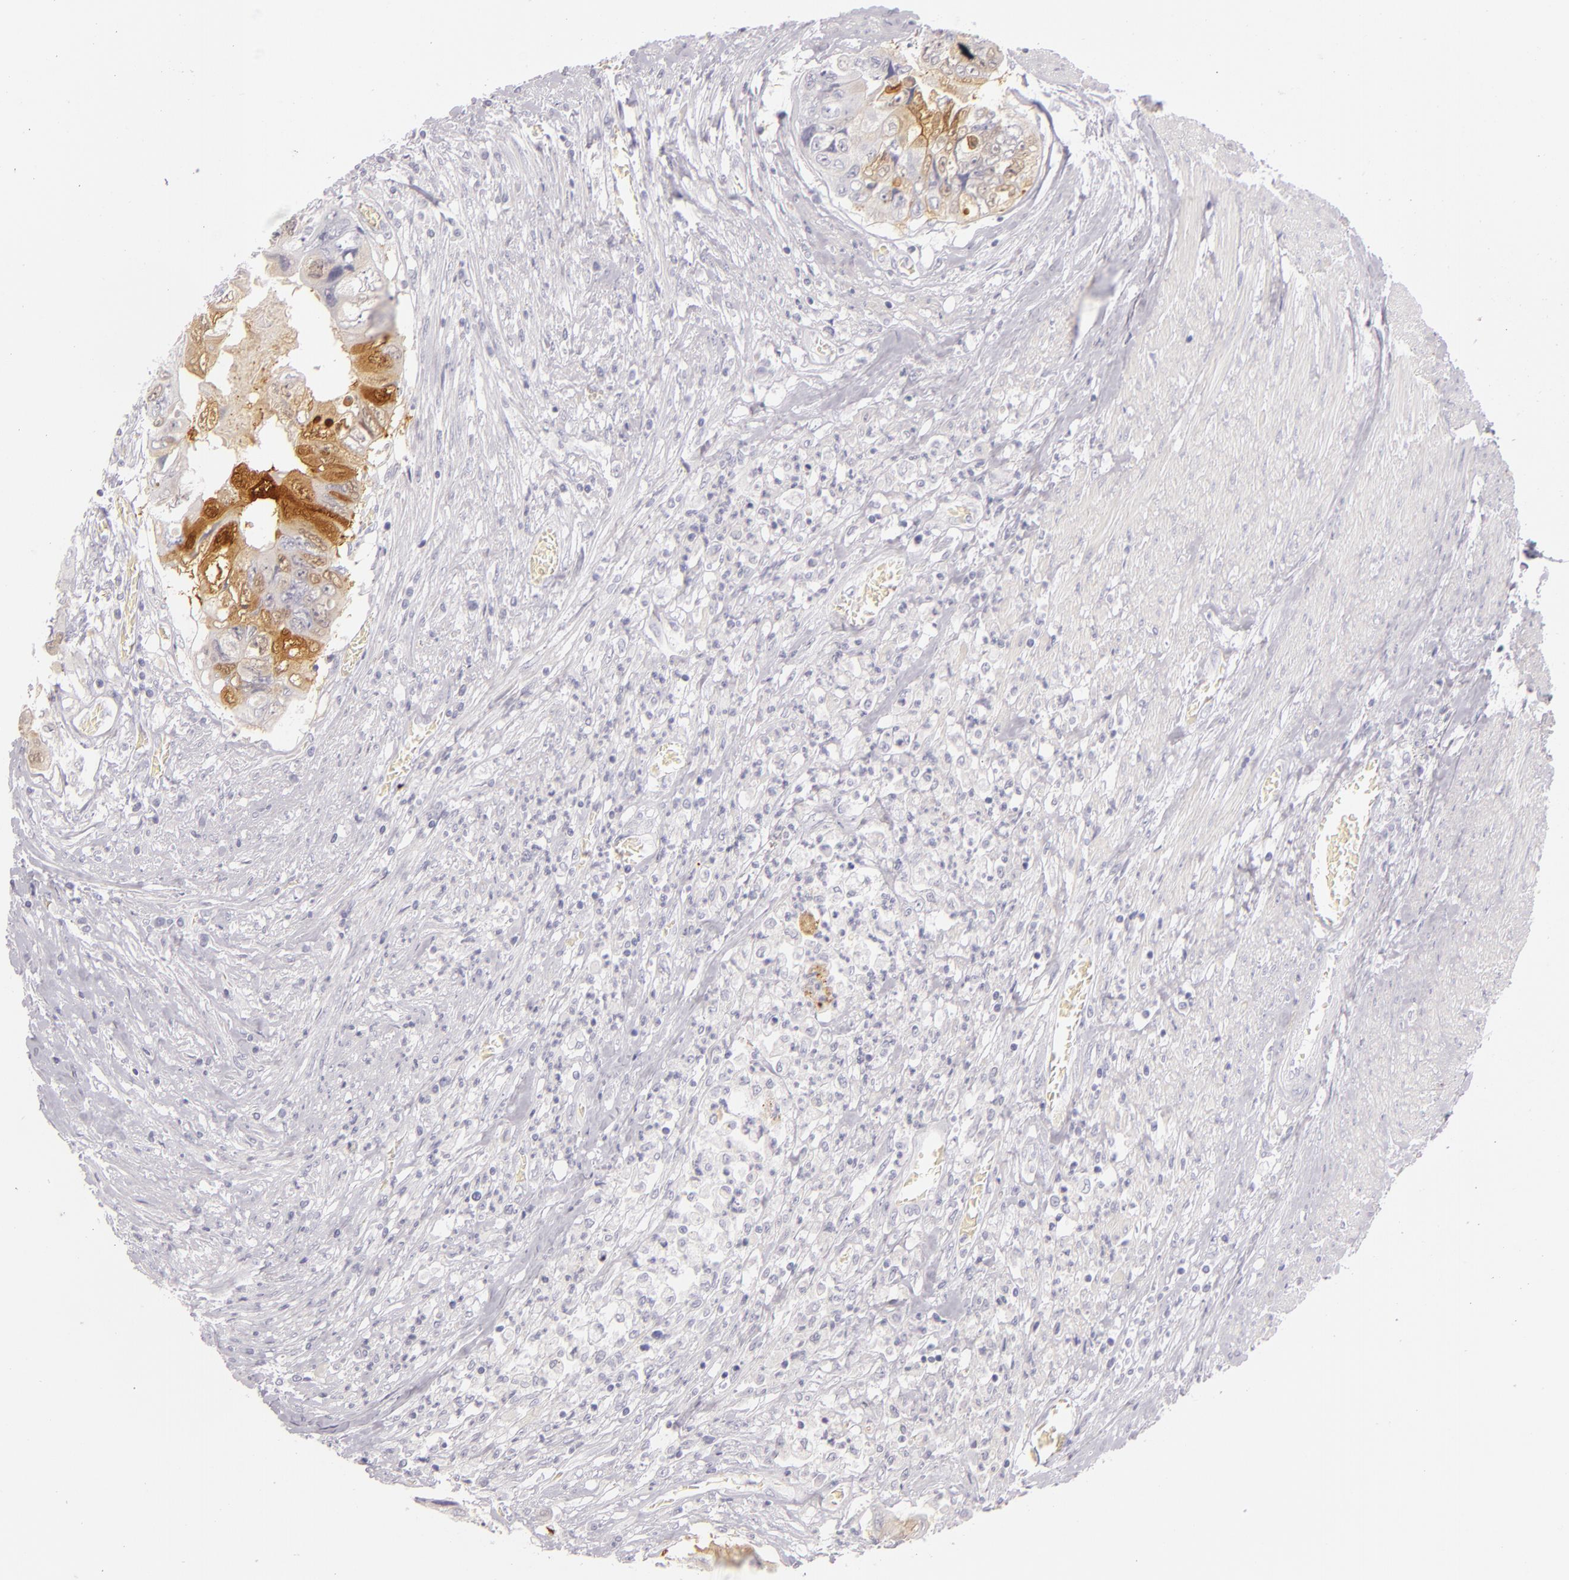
{"staining": {"intensity": "strong", "quantity": "25%-75%", "location": "cytoplasmic/membranous"}, "tissue": "colorectal cancer", "cell_type": "Tumor cells", "image_type": "cancer", "snomed": [{"axis": "morphology", "description": "Adenocarcinoma, NOS"}, {"axis": "topography", "description": "Rectum"}], "caption": "Immunohistochemical staining of human colorectal cancer (adenocarcinoma) displays high levels of strong cytoplasmic/membranous expression in about 25%-75% of tumor cells.", "gene": "FABP1", "patient": {"sex": "female", "age": 82}}